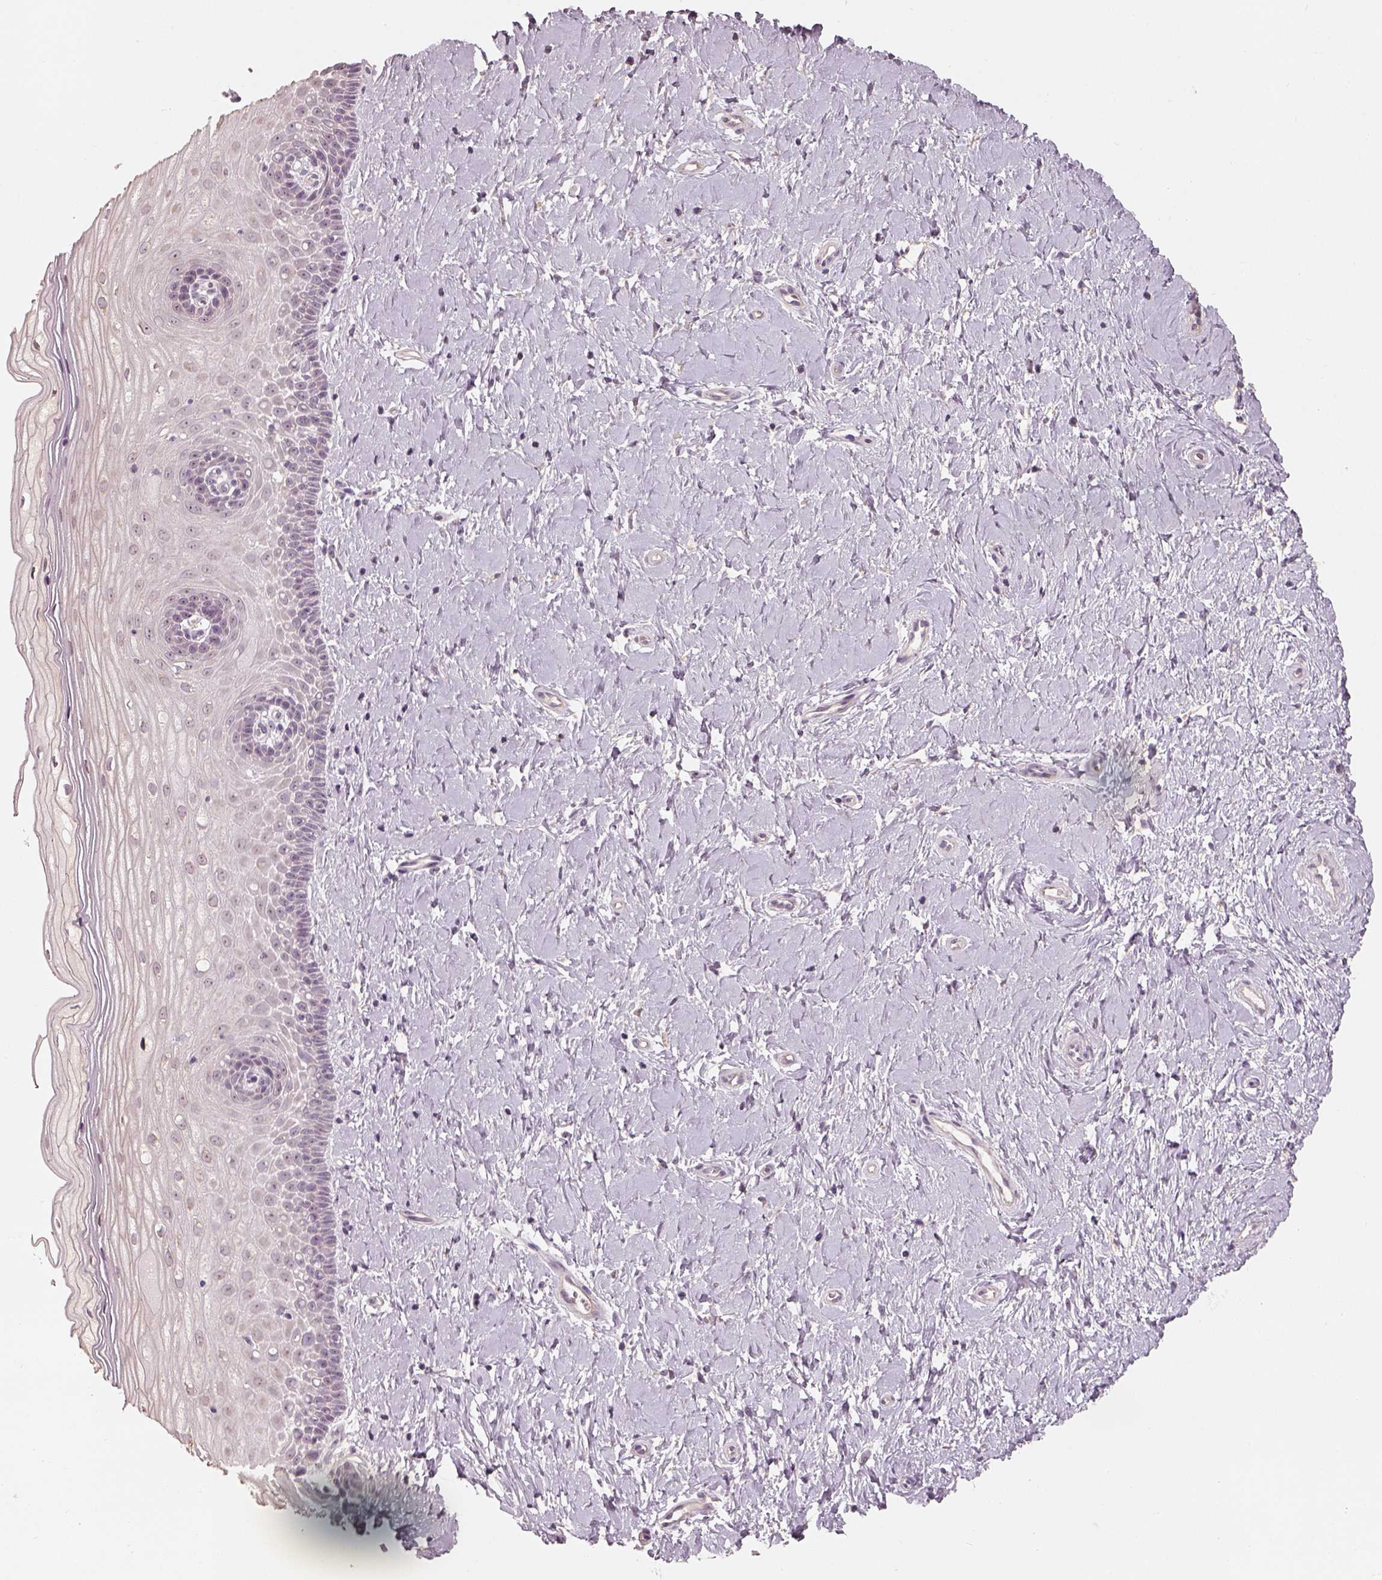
{"staining": {"intensity": "negative", "quantity": "none", "location": "none"}, "tissue": "cervix", "cell_type": "Glandular cells", "image_type": "normal", "snomed": [{"axis": "morphology", "description": "Normal tissue, NOS"}, {"axis": "topography", "description": "Cervix"}], "caption": "Histopathology image shows no significant protein positivity in glandular cells of unremarkable cervix. (DAB IHC visualized using brightfield microscopy, high magnification).", "gene": "CDS1", "patient": {"sex": "female", "age": 37}}